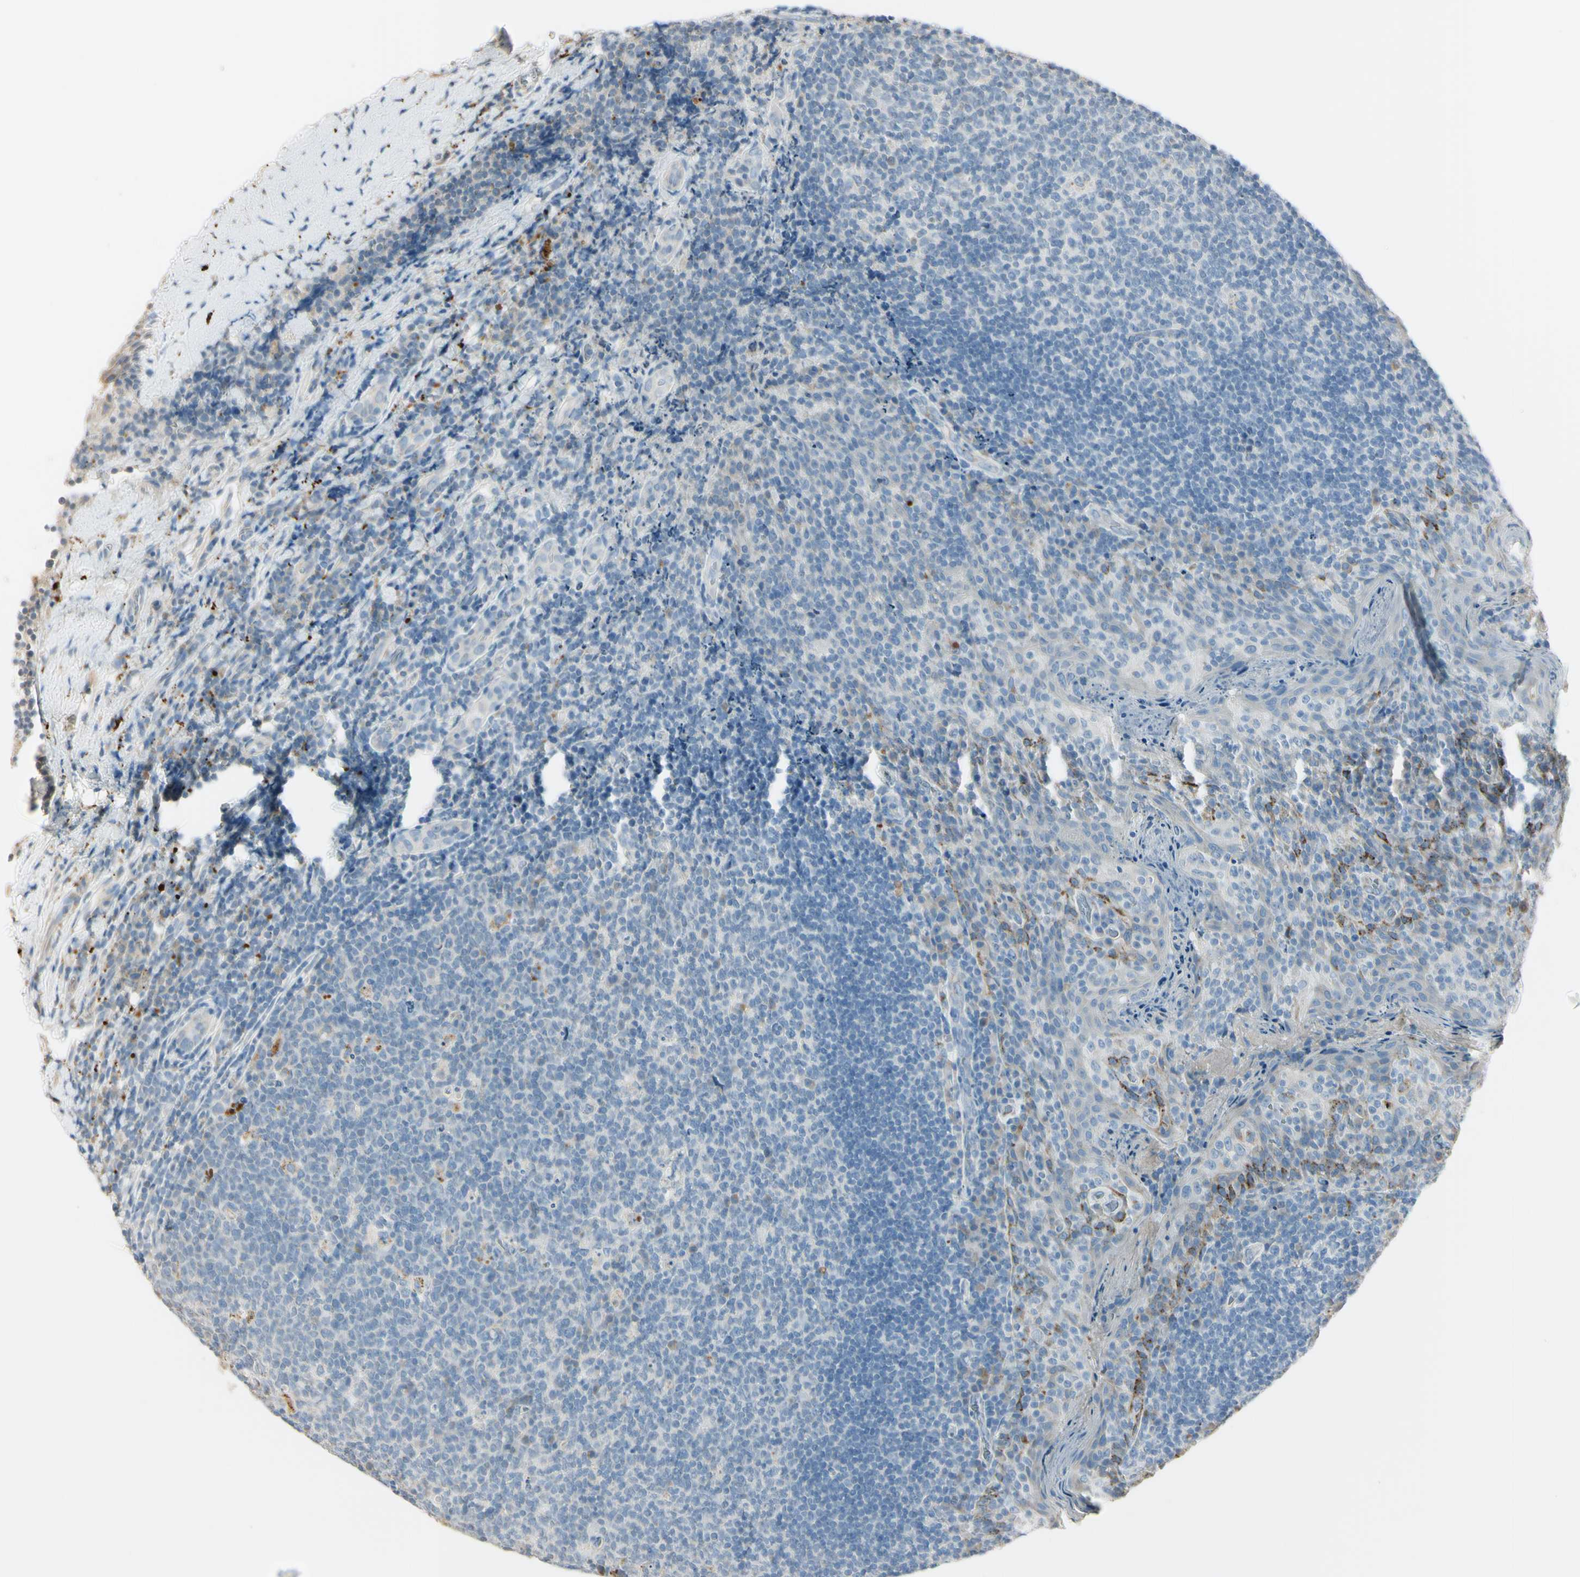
{"staining": {"intensity": "weak", "quantity": "25%-75%", "location": "cytoplasmic/membranous"}, "tissue": "tonsil", "cell_type": "Germinal center cells", "image_type": "normal", "snomed": [{"axis": "morphology", "description": "Normal tissue, NOS"}, {"axis": "topography", "description": "Tonsil"}], "caption": "Protein expression by IHC shows weak cytoplasmic/membranous expression in about 25%-75% of germinal center cells in normal tonsil. (brown staining indicates protein expression, while blue staining denotes nuclei).", "gene": "ANGPTL1", "patient": {"sex": "male", "age": 17}}